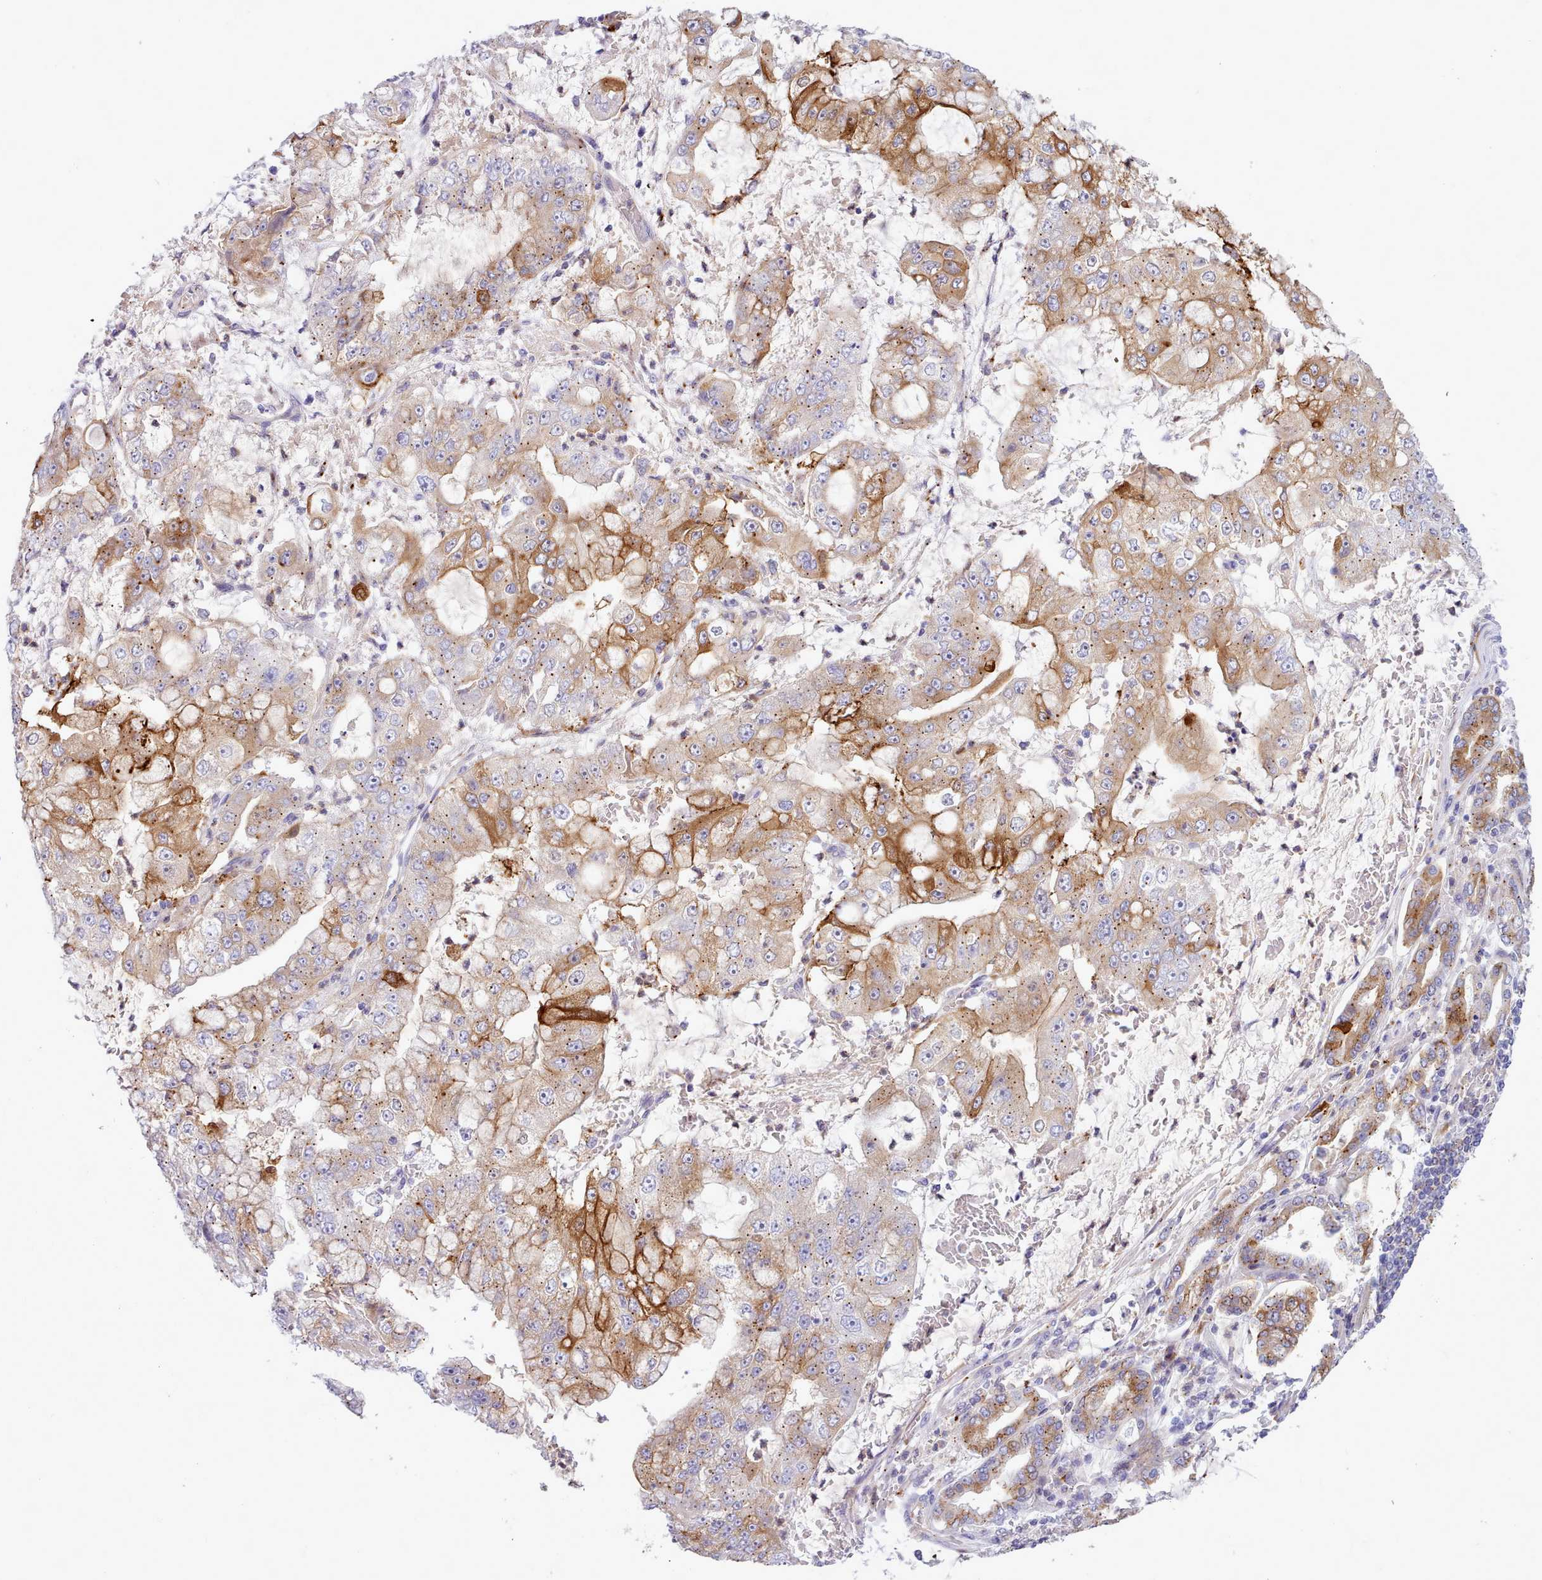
{"staining": {"intensity": "moderate", "quantity": "25%-75%", "location": "cytoplasmic/membranous"}, "tissue": "stomach cancer", "cell_type": "Tumor cells", "image_type": "cancer", "snomed": [{"axis": "morphology", "description": "Adenocarcinoma, NOS"}, {"axis": "topography", "description": "Stomach"}], "caption": "Protein staining of stomach adenocarcinoma tissue shows moderate cytoplasmic/membranous staining in about 25%-75% of tumor cells.", "gene": "NKX1-2", "patient": {"sex": "male", "age": 76}}